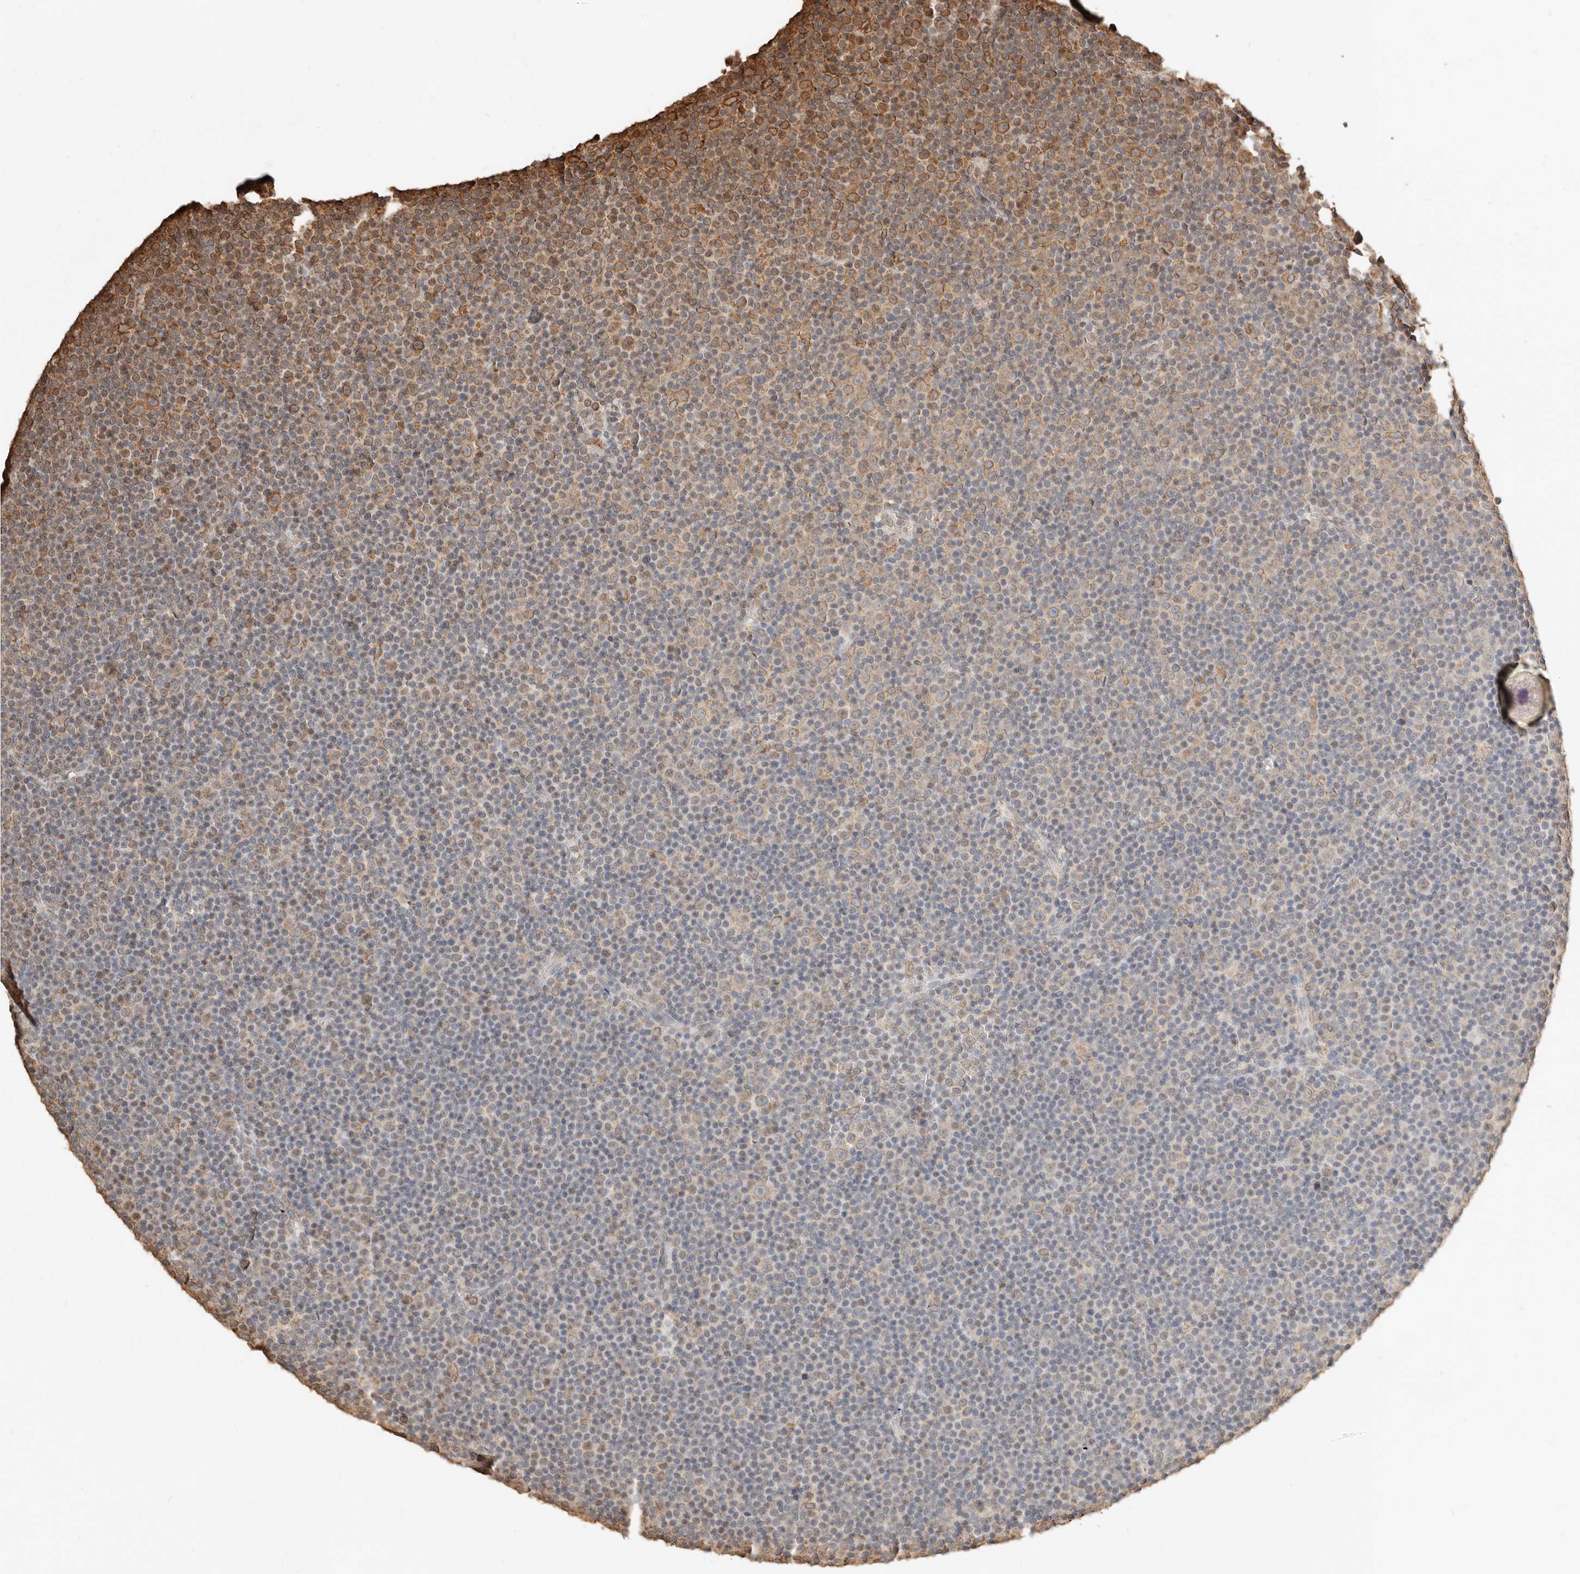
{"staining": {"intensity": "moderate", "quantity": "25%-75%", "location": "cytoplasmic/membranous"}, "tissue": "lymphoma", "cell_type": "Tumor cells", "image_type": "cancer", "snomed": [{"axis": "morphology", "description": "Malignant lymphoma, non-Hodgkin's type, Low grade"}, {"axis": "topography", "description": "Lymph node"}], "caption": "There is medium levels of moderate cytoplasmic/membranous expression in tumor cells of lymphoma, as demonstrated by immunohistochemical staining (brown color).", "gene": "ARHGEF10L", "patient": {"sex": "female", "age": 67}}